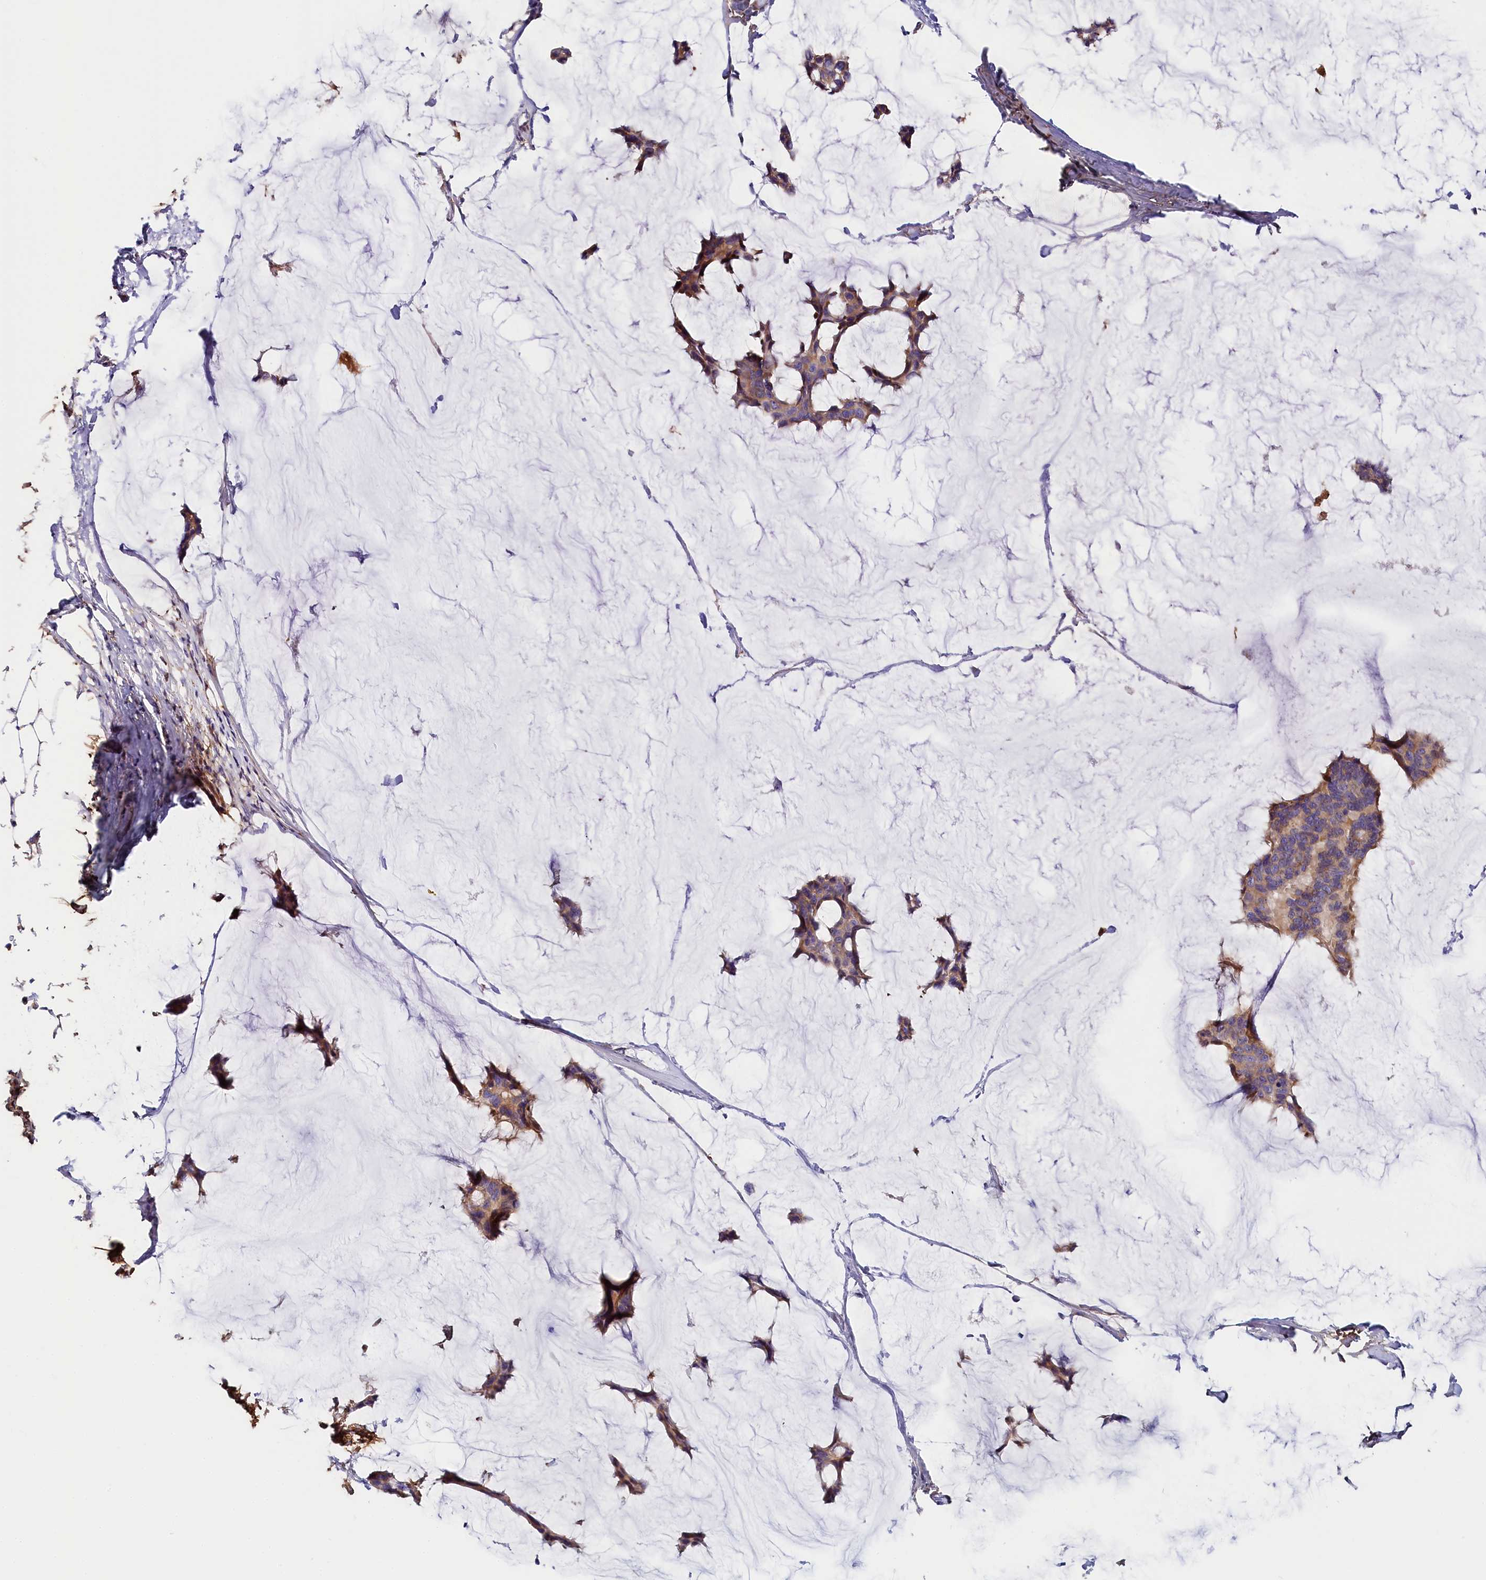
{"staining": {"intensity": "weak", "quantity": "<25%", "location": "cytoplasmic/membranous"}, "tissue": "breast cancer", "cell_type": "Tumor cells", "image_type": "cancer", "snomed": [{"axis": "morphology", "description": "Duct carcinoma"}, {"axis": "topography", "description": "Breast"}], "caption": "Human breast cancer stained for a protein using IHC displays no positivity in tumor cells.", "gene": "KATNB1", "patient": {"sex": "female", "age": 93}}